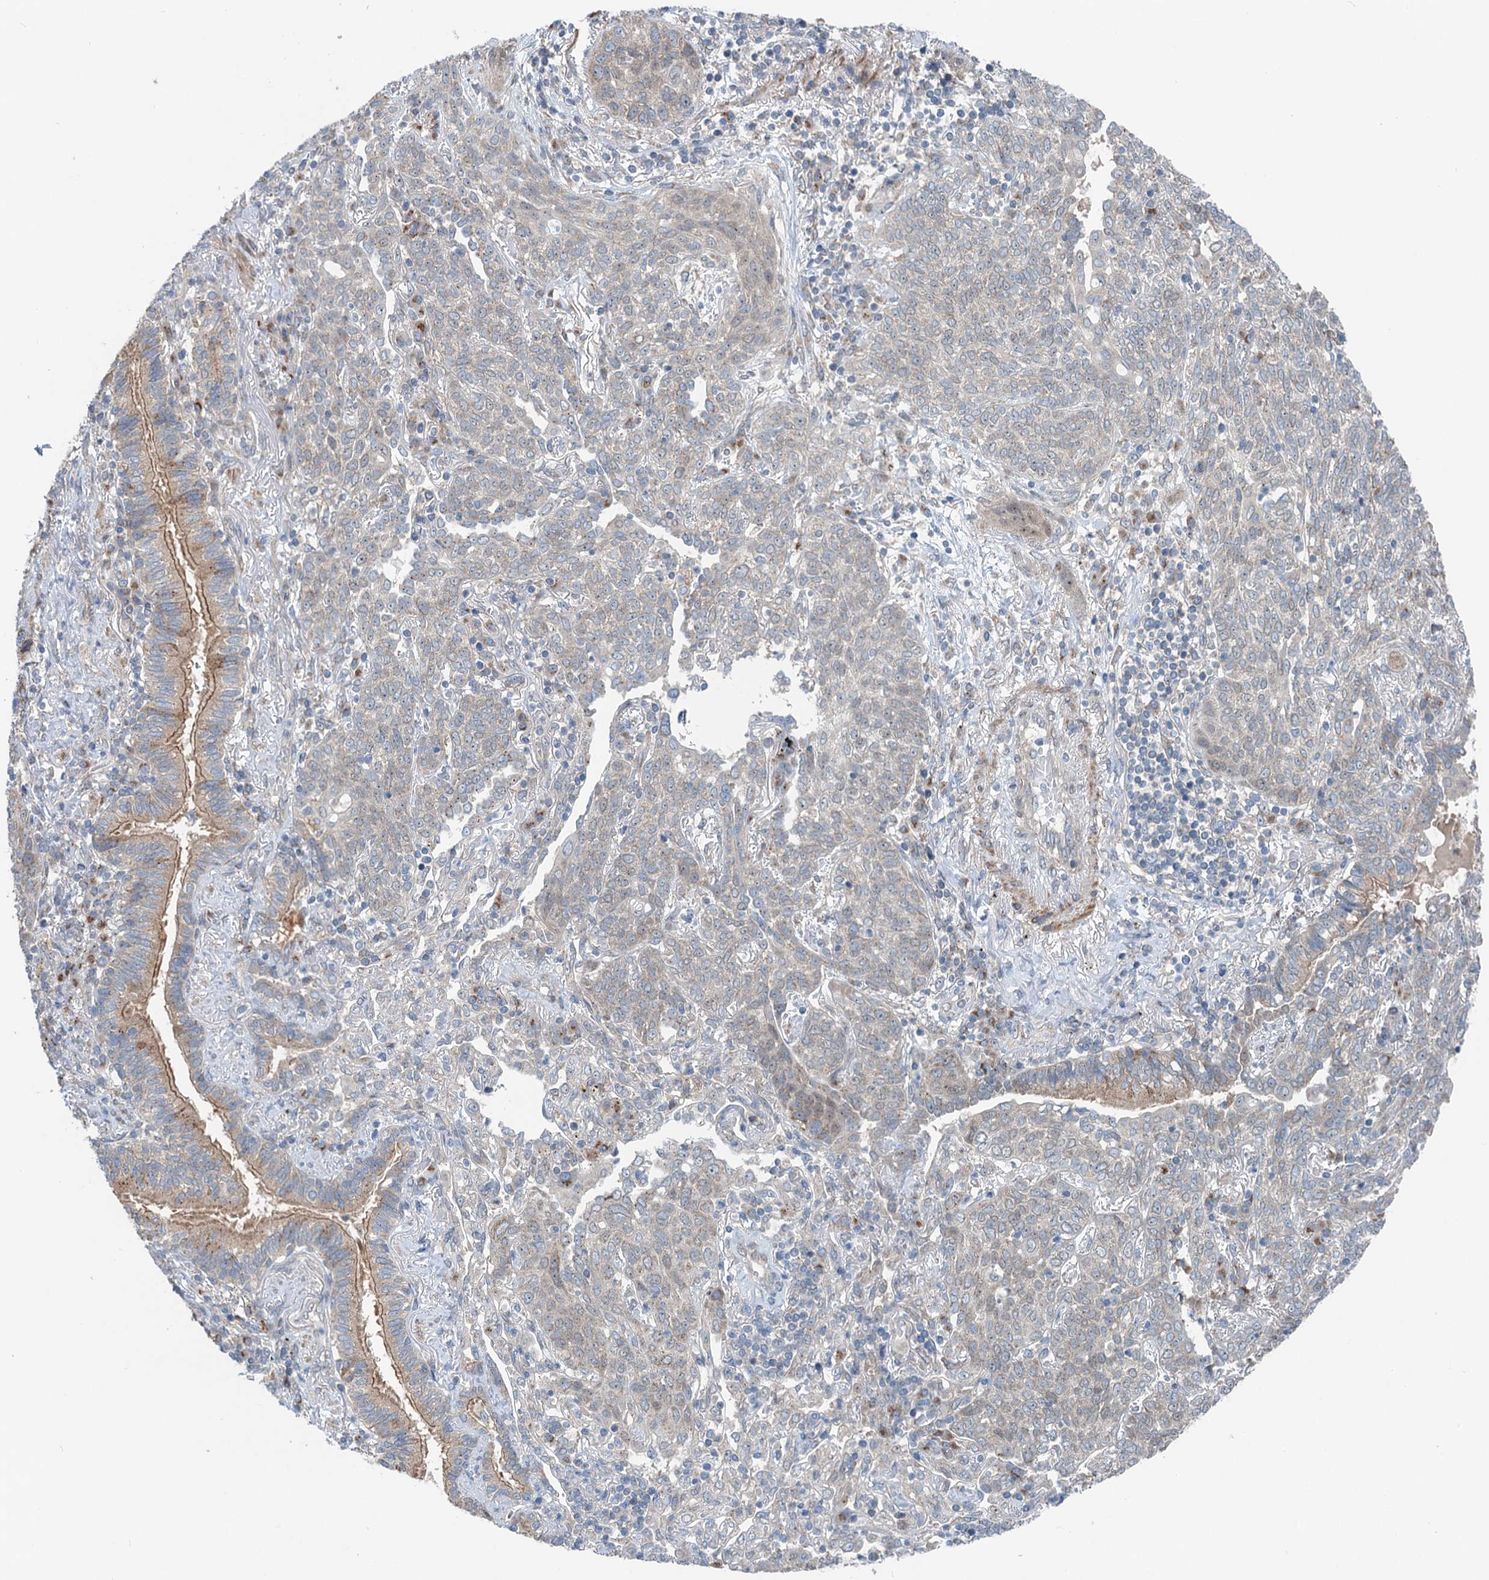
{"staining": {"intensity": "moderate", "quantity": "<25%", "location": "nuclear"}, "tissue": "lung cancer", "cell_type": "Tumor cells", "image_type": "cancer", "snomed": [{"axis": "morphology", "description": "Squamous cell carcinoma, NOS"}, {"axis": "topography", "description": "Lung"}], "caption": "Human lung cancer stained for a protein (brown) reveals moderate nuclear positive expression in approximately <25% of tumor cells.", "gene": "DYNC2I2", "patient": {"sex": "female", "age": 70}}